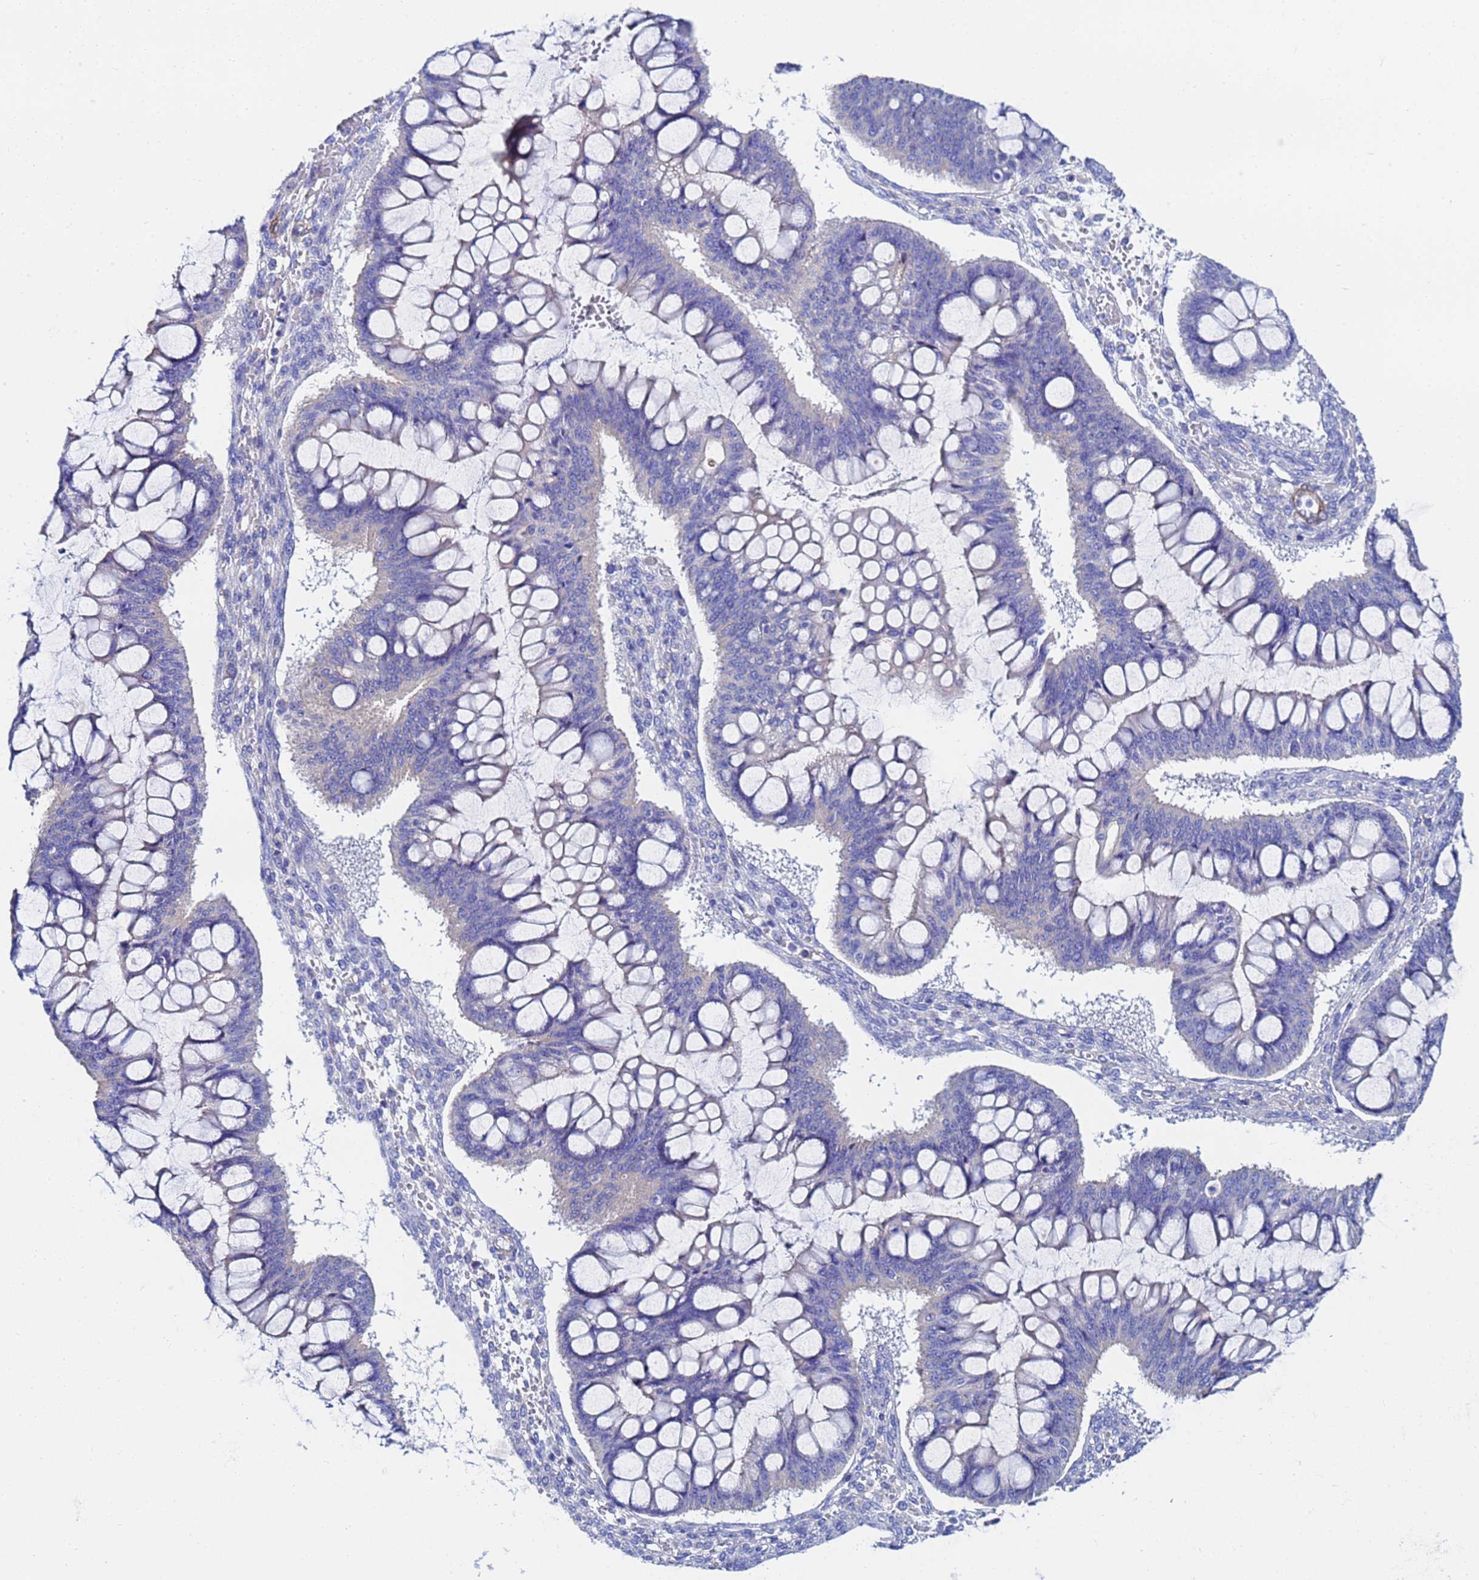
{"staining": {"intensity": "negative", "quantity": "none", "location": "none"}, "tissue": "ovarian cancer", "cell_type": "Tumor cells", "image_type": "cancer", "snomed": [{"axis": "morphology", "description": "Cystadenocarcinoma, mucinous, NOS"}, {"axis": "topography", "description": "Ovary"}], "caption": "Protein analysis of mucinous cystadenocarcinoma (ovarian) displays no significant positivity in tumor cells.", "gene": "RAB39B", "patient": {"sex": "female", "age": 73}}